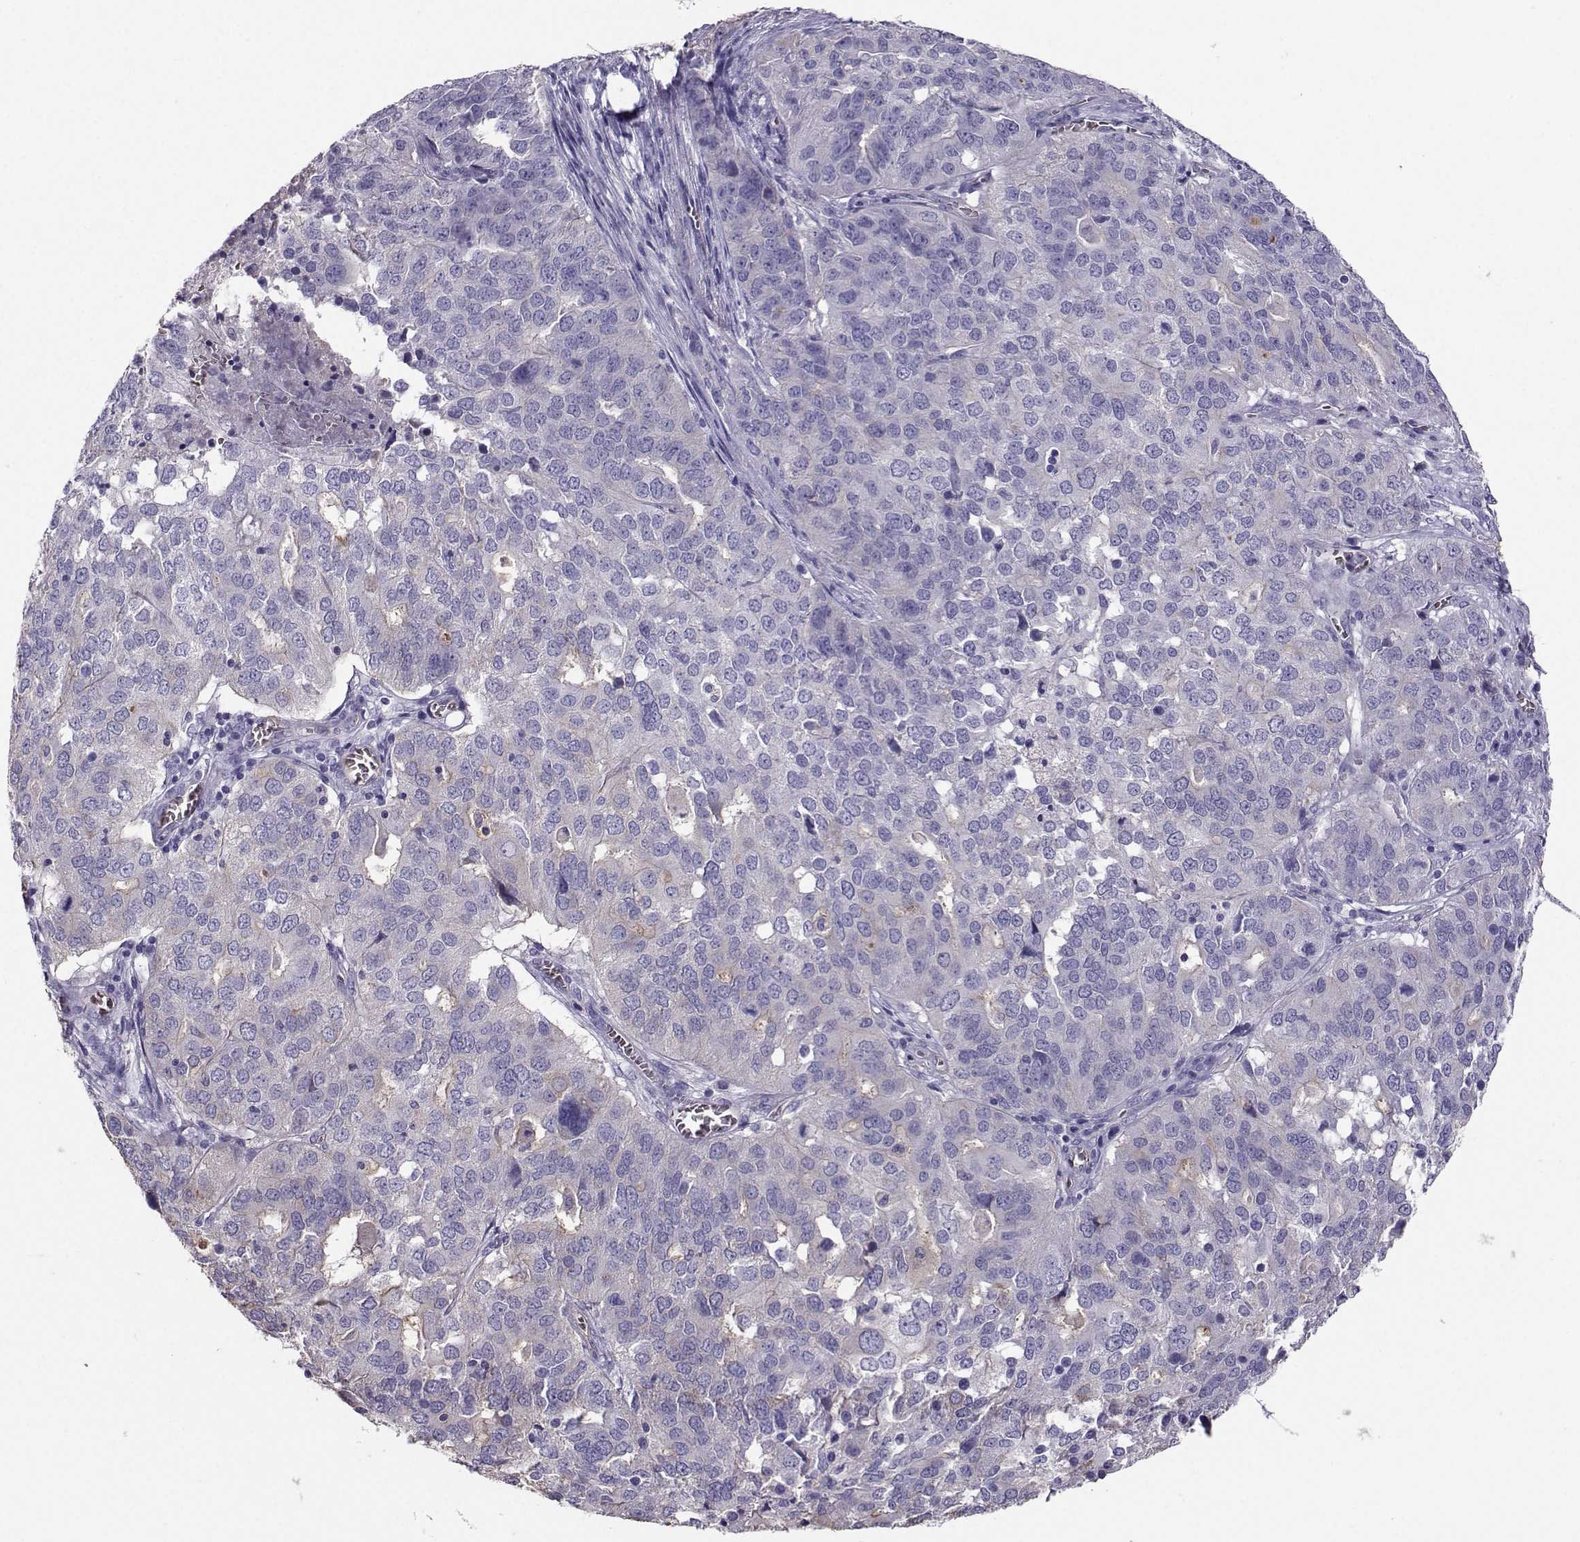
{"staining": {"intensity": "weak", "quantity": "25%-75%", "location": "cytoplasmic/membranous"}, "tissue": "ovarian cancer", "cell_type": "Tumor cells", "image_type": "cancer", "snomed": [{"axis": "morphology", "description": "Carcinoma, endometroid"}, {"axis": "topography", "description": "Soft tissue"}, {"axis": "topography", "description": "Ovary"}], "caption": "High-magnification brightfield microscopy of endometroid carcinoma (ovarian) stained with DAB (brown) and counterstained with hematoxylin (blue). tumor cells exhibit weak cytoplasmic/membranous staining is seen in approximately25%-75% of cells.", "gene": "CLUL1", "patient": {"sex": "female", "age": 52}}